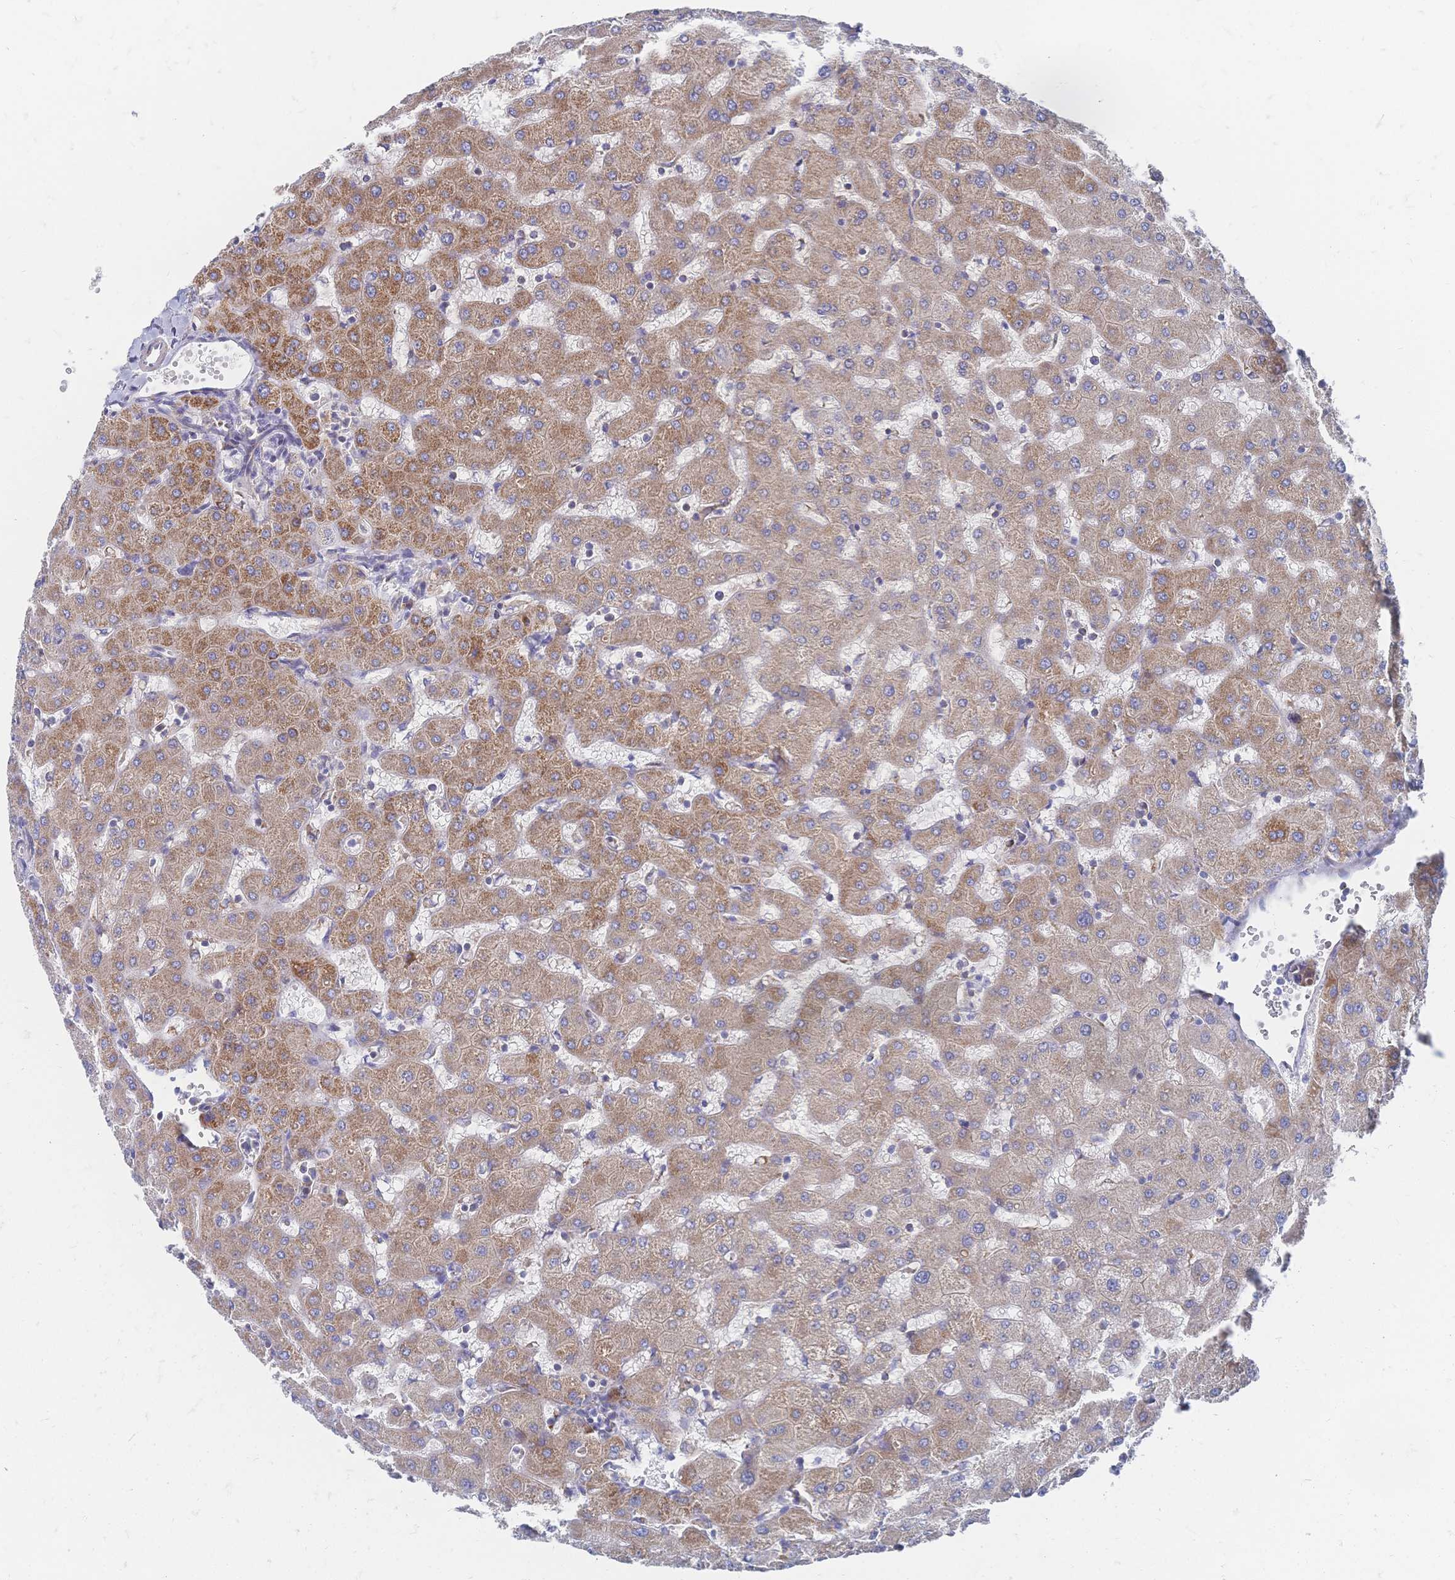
{"staining": {"intensity": "moderate", "quantity": "<25%", "location": "cytoplasmic/membranous"}, "tissue": "liver", "cell_type": "Cholangiocytes", "image_type": "normal", "snomed": [{"axis": "morphology", "description": "Normal tissue, NOS"}, {"axis": "topography", "description": "Liver"}], "caption": "Protein staining demonstrates moderate cytoplasmic/membranous positivity in about <25% of cholangiocytes in benign liver. (Stains: DAB (3,3'-diaminobenzidine) in brown, nuclei in blue, Microscopy: brightfield microscopy at high magnification).", "gene": "SORBS1", "patient": {"sex": "female", "age": 63}}